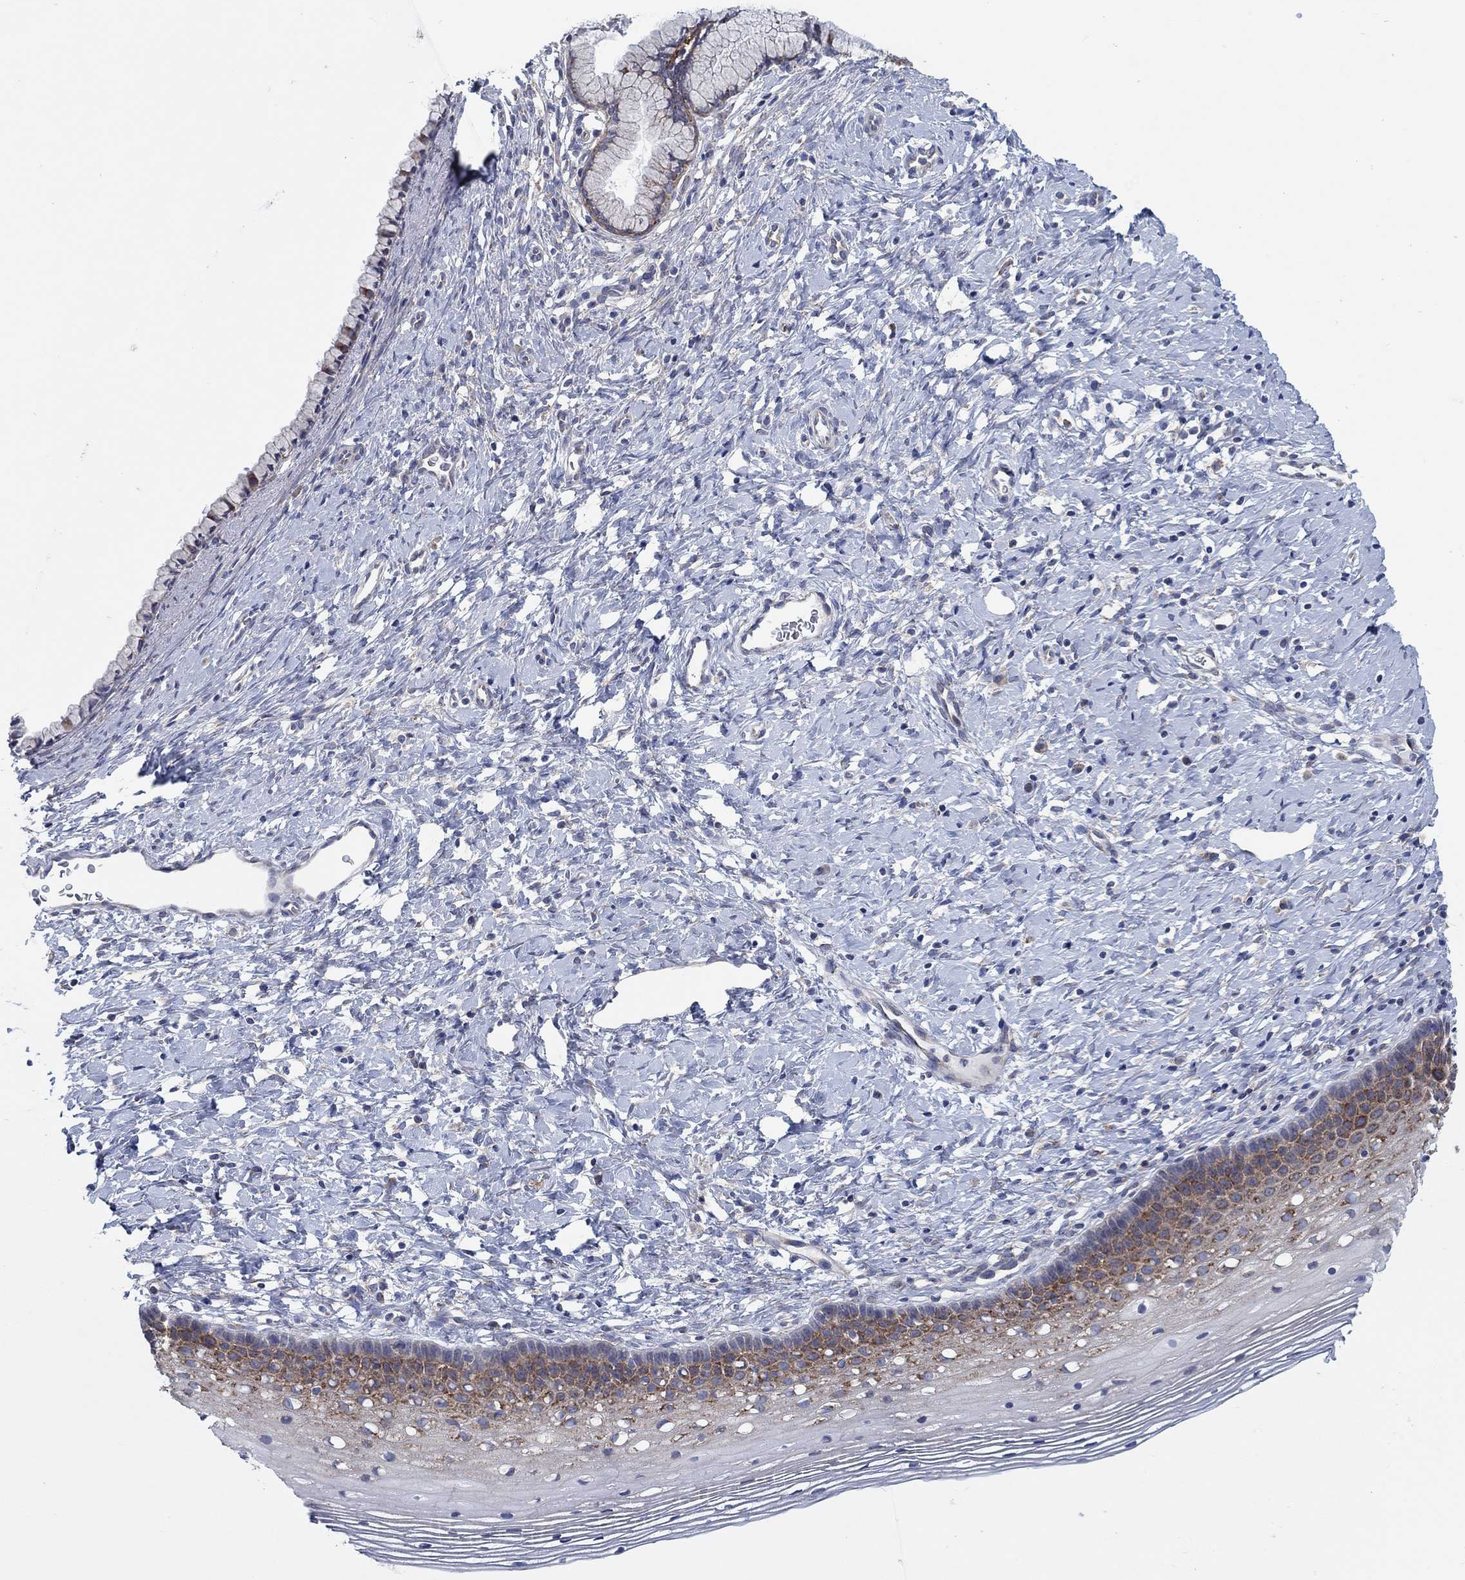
{"staining": {"intensity": "weak", "quantity": "<25%", "location": "cytoplasmic/membranous"}, "tissue": "cervix", "cell_type": "Glandular cells", "image_type": "normal", "snomed": [{"axis": "morphology", "description": "Normal tissue, NOS"}, {"axis": "topography", "description": "Cervix"}], "caption": "The micrograph demonstrates no staining of glandular cells in benign cervix. (DAB (3,3'-diaminobenzidine) immunohistochemistry, high magnification).", "gene": "TMEM59", "patient": {"sex": "female", "age": 39}}